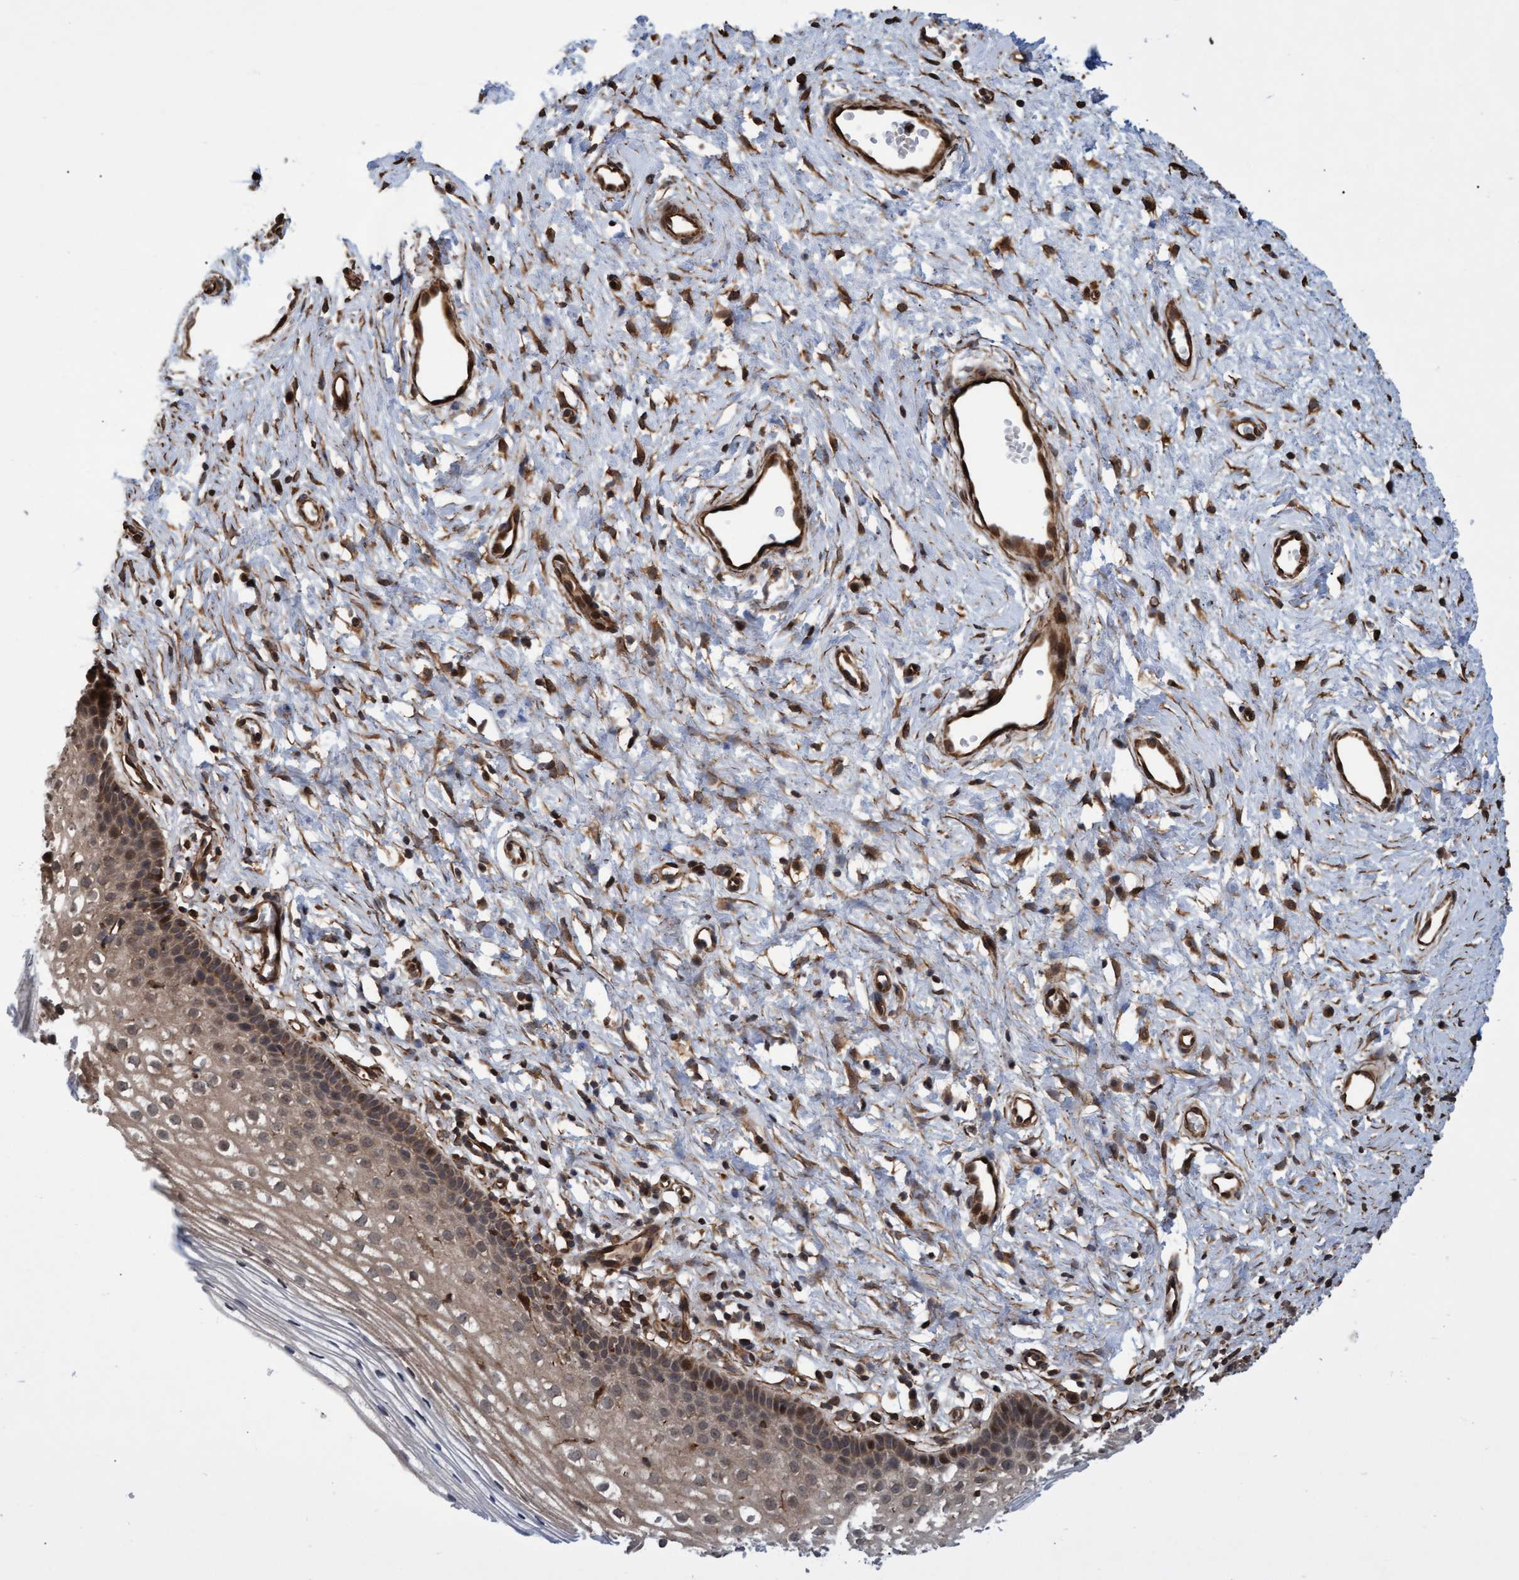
{"staining": {"intensity": "moderate", "quantity": ">75%", "location": "cytoplasmic/membranous"}, "tissue": "cervix", "cell_type": "Glandular cells", "image_type": "normal", "snomed": [{"axis": "morphology", "description": "Normal tissue, NOS"}, {"axis": "topography", "description": "Cervix"}], "caption": "Immunohistochemistry staining of normal cervix, which exhibits medium levels of moderate cytoplasmic/membranous expression in about >75% of glandular cells indicating moderate cytoplasmic/membranous protein expression. The staining was performed using DAB (3,3'-diaminobenzidine) (brown) for protein detection and nuclei were counterstained in hematoxylin (blue).", "gene": "TNFRSF10B", "patient": {"sex": "female", "age": 27}}